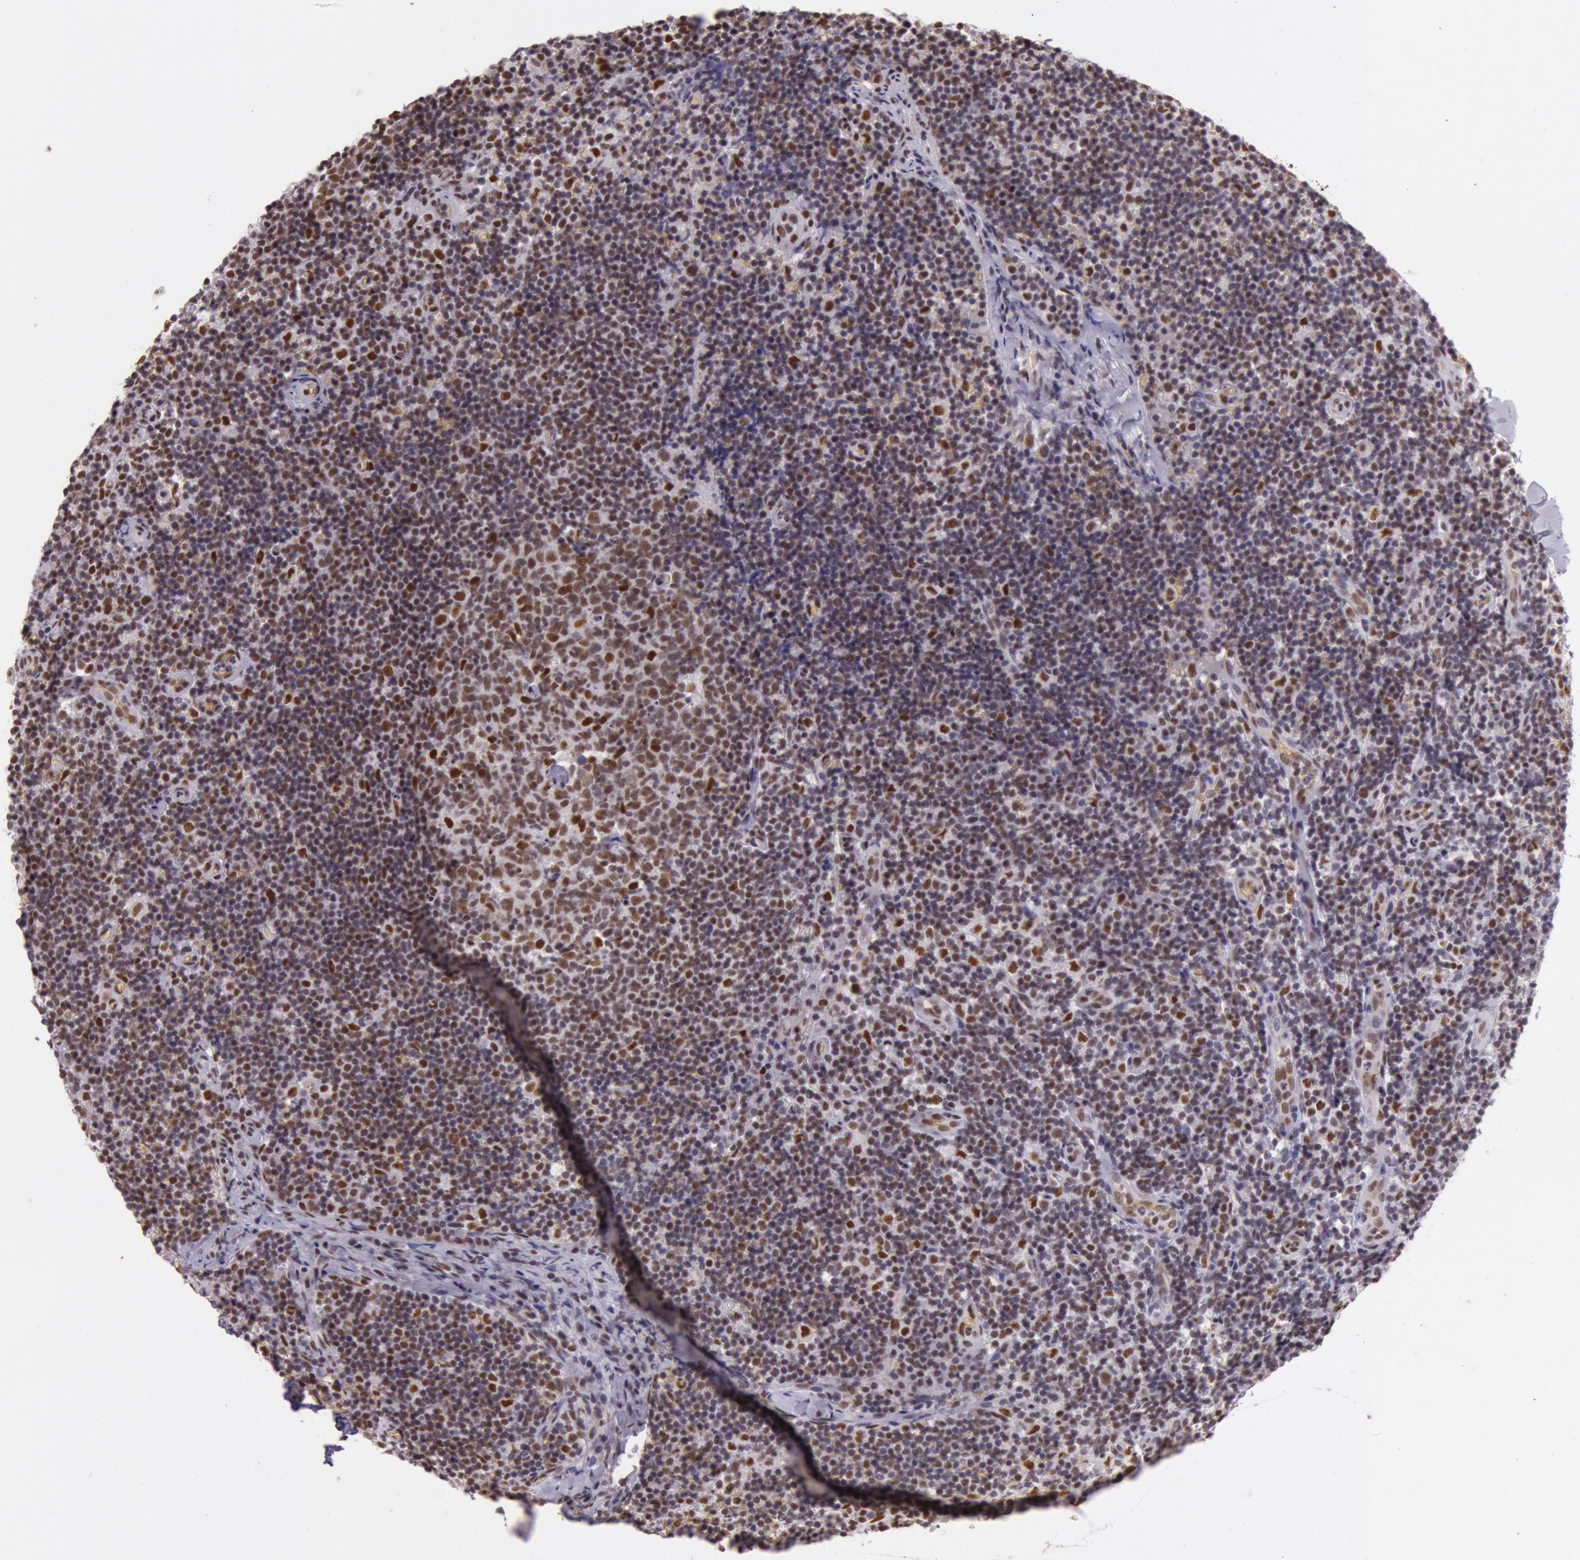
{"staining": {"intensity": "strong", "quantity": ">75%", "location": "nuclear"}, "tissue": "lymph node", "cell_type": "Germinal center cells", "image_type": "normal", "snomed": [{"axis": "morphology", "description": "Normal tissue, NOS"}, {"axis": "morphology", "description": "Inflammation, NOS"}, {"axis": "topography", "description": "Lymph node"}], "caption": "IHC photomicrograph of unremarkable lymph node: lymph node stained using immunohistochemistry displays high levels of strong protein expression localized specifically in the nuclear of germinal center cells, appearing as a nuclear brown color.", "gene": "NBN", "patient": {"sex": "male", "age": 46}}